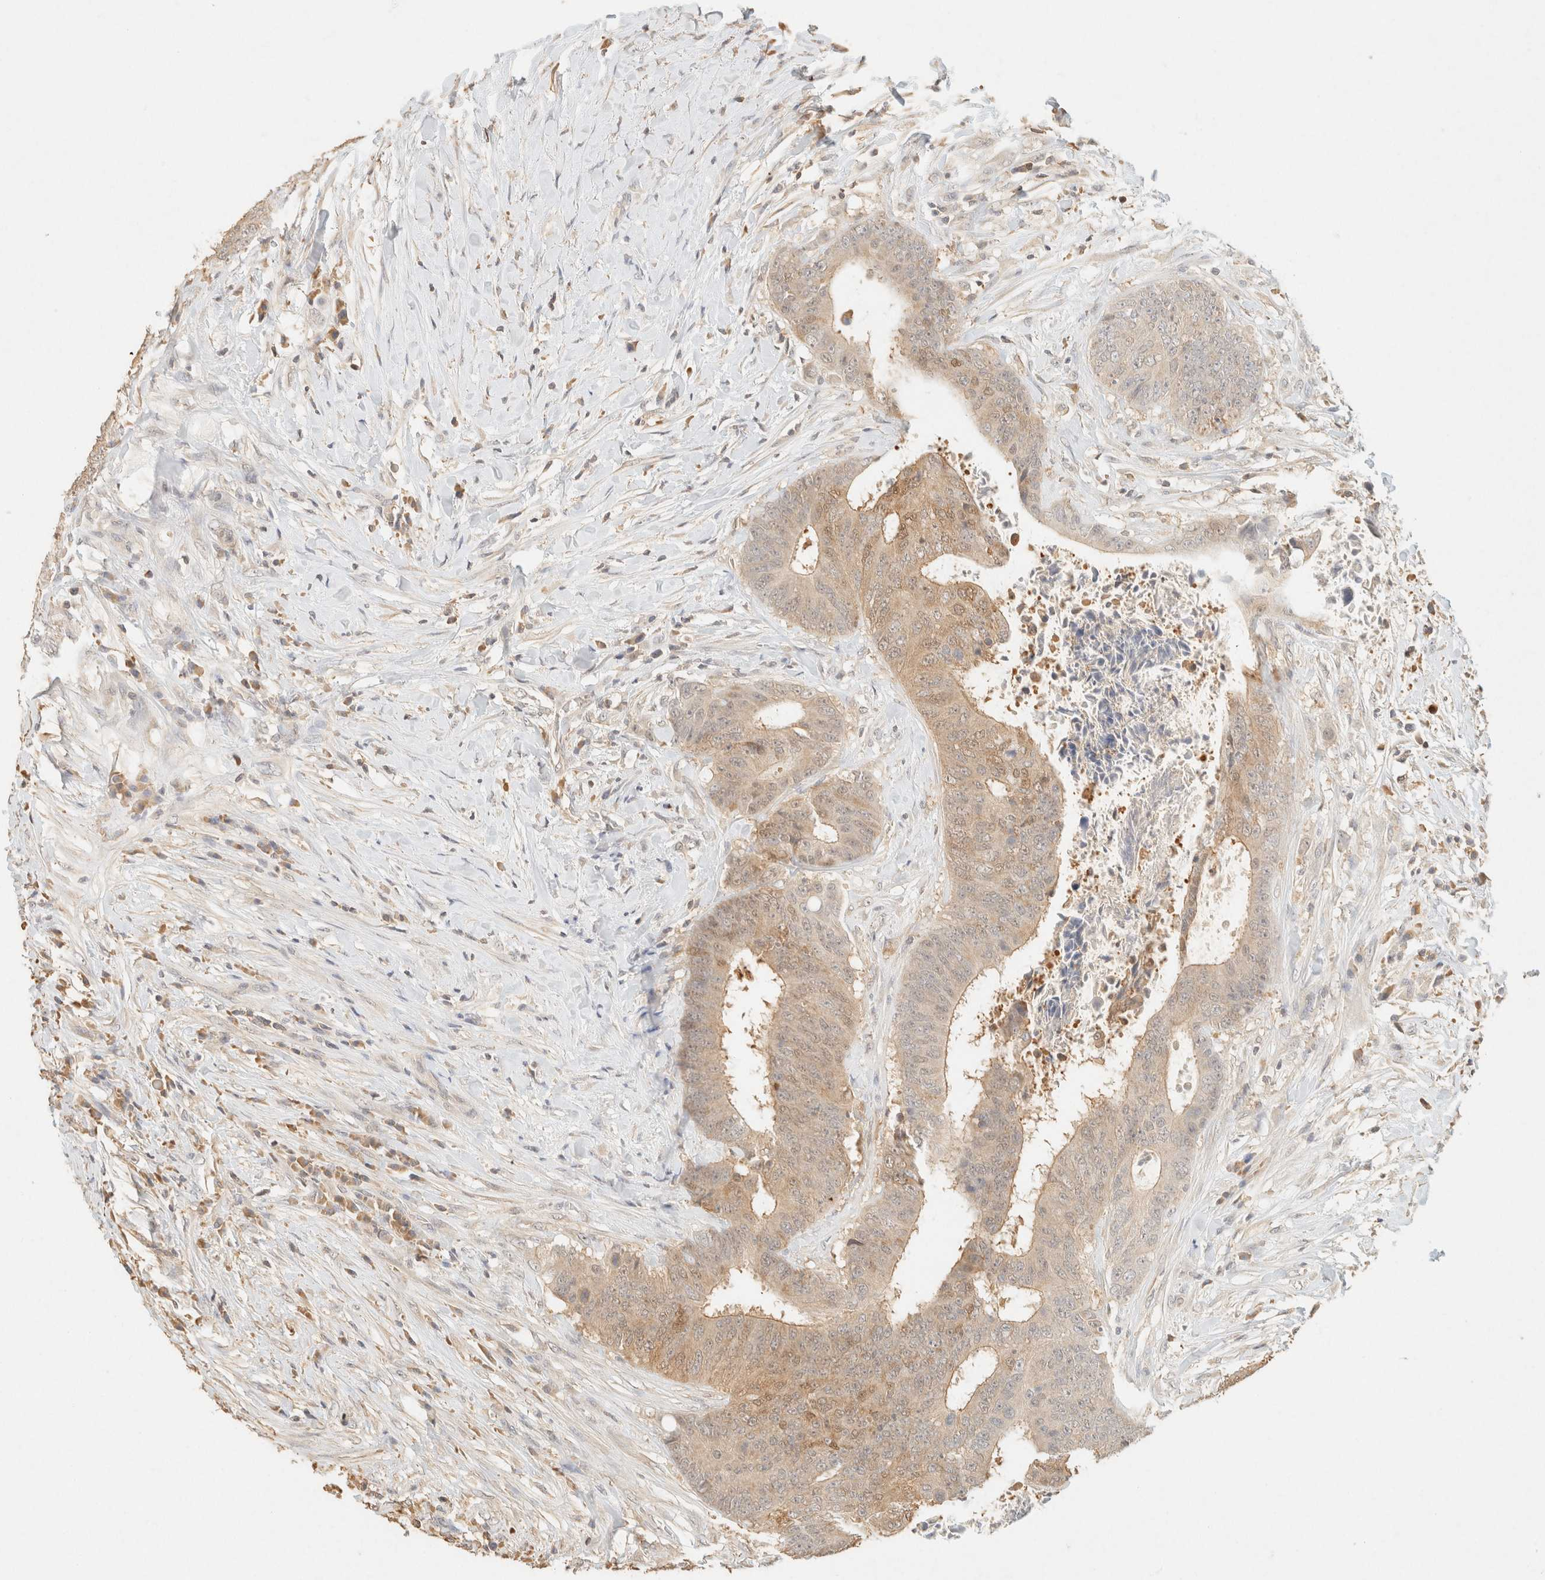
{"staining": {"intensity": "weak", "quantity": "25%-75%", "location": "cytoplasmic/membranous"}, "tissue": "colorectal cancer", "cell_type": "Tumor cells", "image_type": "cancer", "snomed": [{"axis": "morphology", "description": "Adenocarcinoma, NOS"}, {"axis": "topography", "description": "Rectum"}], "caption": "Immunohistochemical staining of colorectal cancer (adenocarcinoma) displays weak cytoplasmic/membranous protein expression in about 25%-75% of tumor cells.", "gene": "TIMD4", "patient": {"sex": "male", "age": 72}}